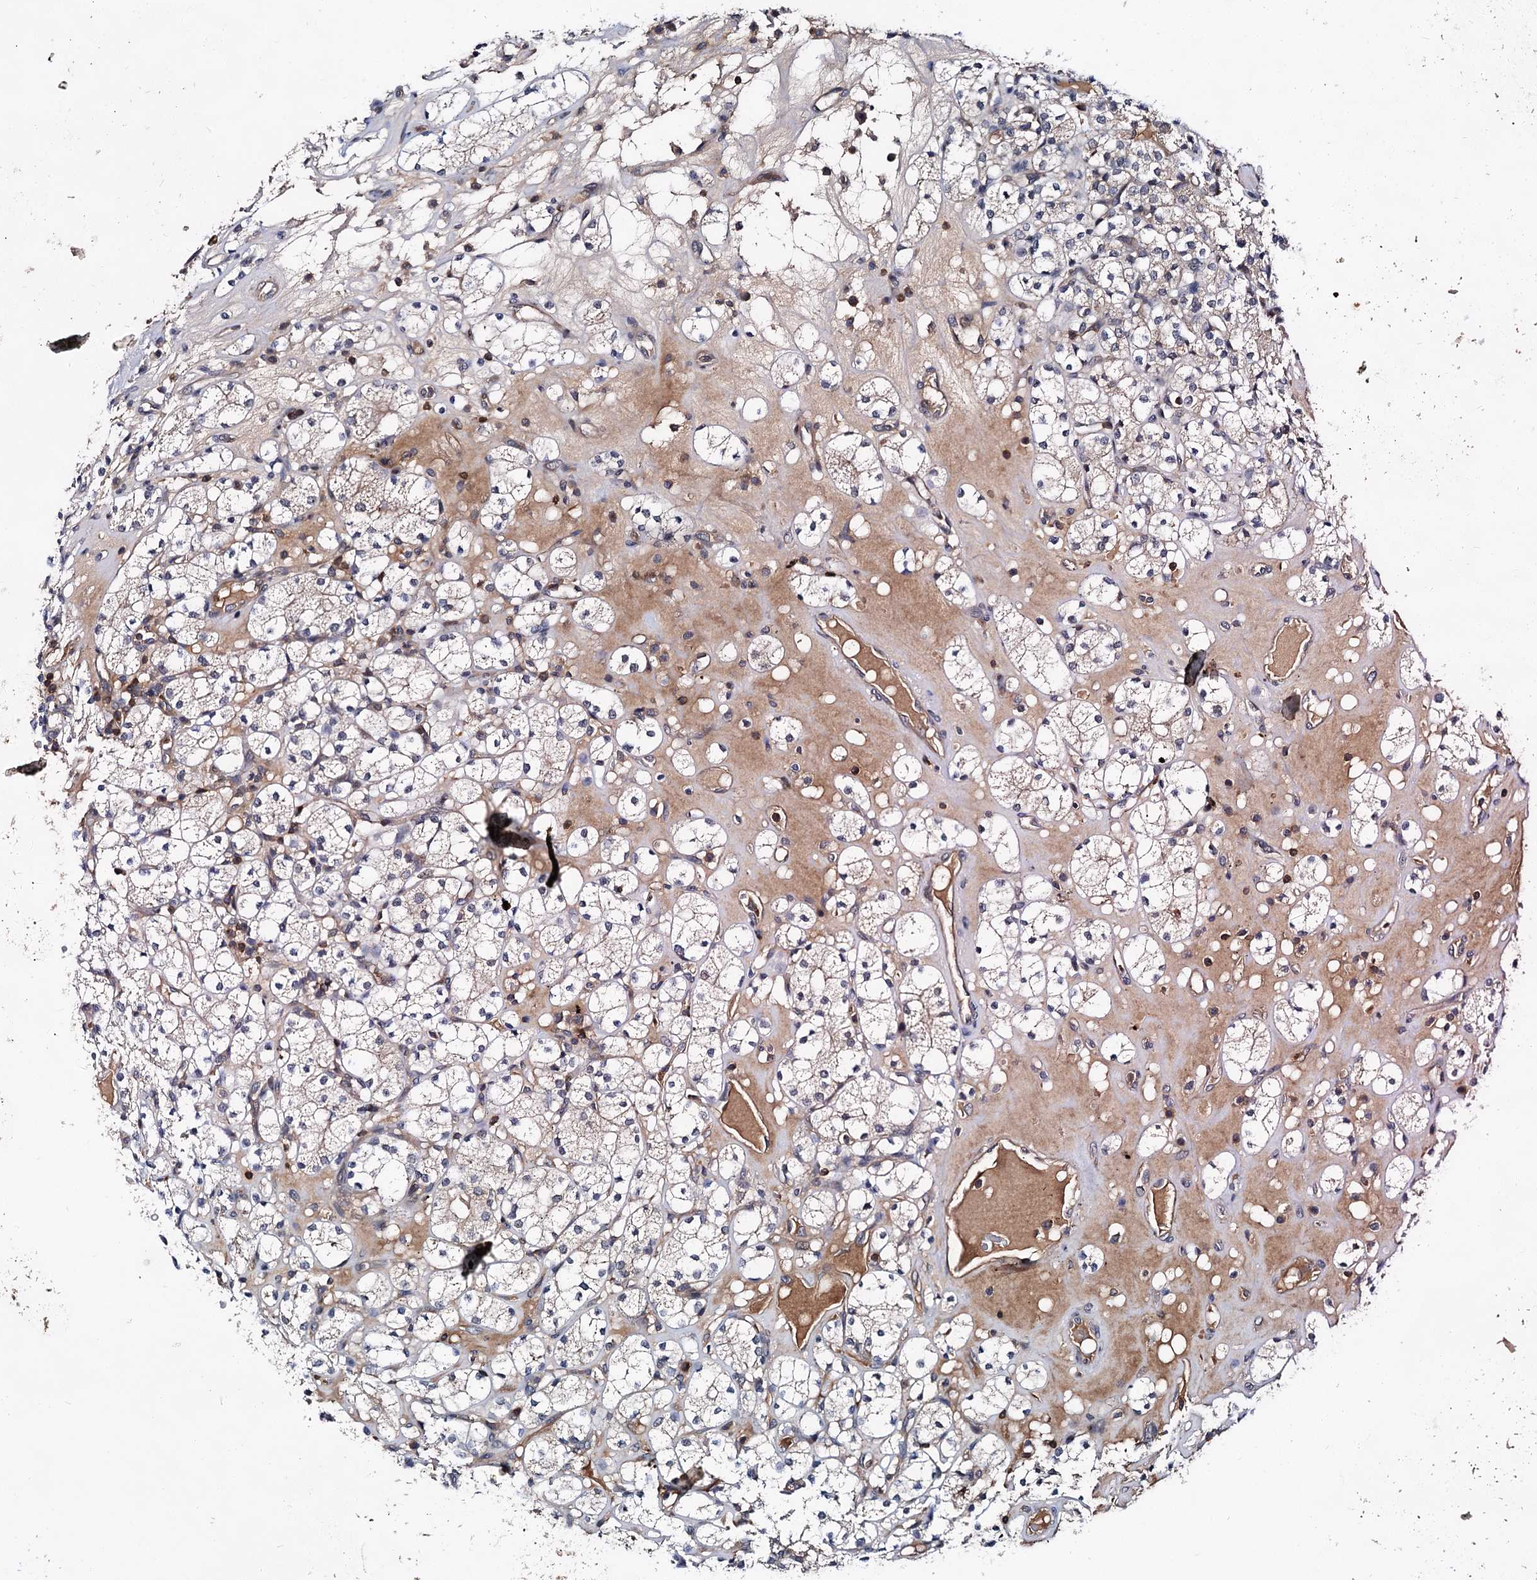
{"staining": {"intensity": "weak", "quantity": "<25%", "location": "cytoplasmic/membranous"}, "tissue": "renal cancer", "cell_type": "Tumor cells", "image_type": "cancer", "snomed": [{"axis": "morphology", "description": "Adenocarcinoma, NOS"}, {"axis": "topography", "description": "Kidney"}], "caption": "This is an immunohistochemistry photomicrograph of human renal cancer. There is no staining in tumor cells.", "gene": "ABLIM1", "patient": {"sex": "male", "age": 77}}